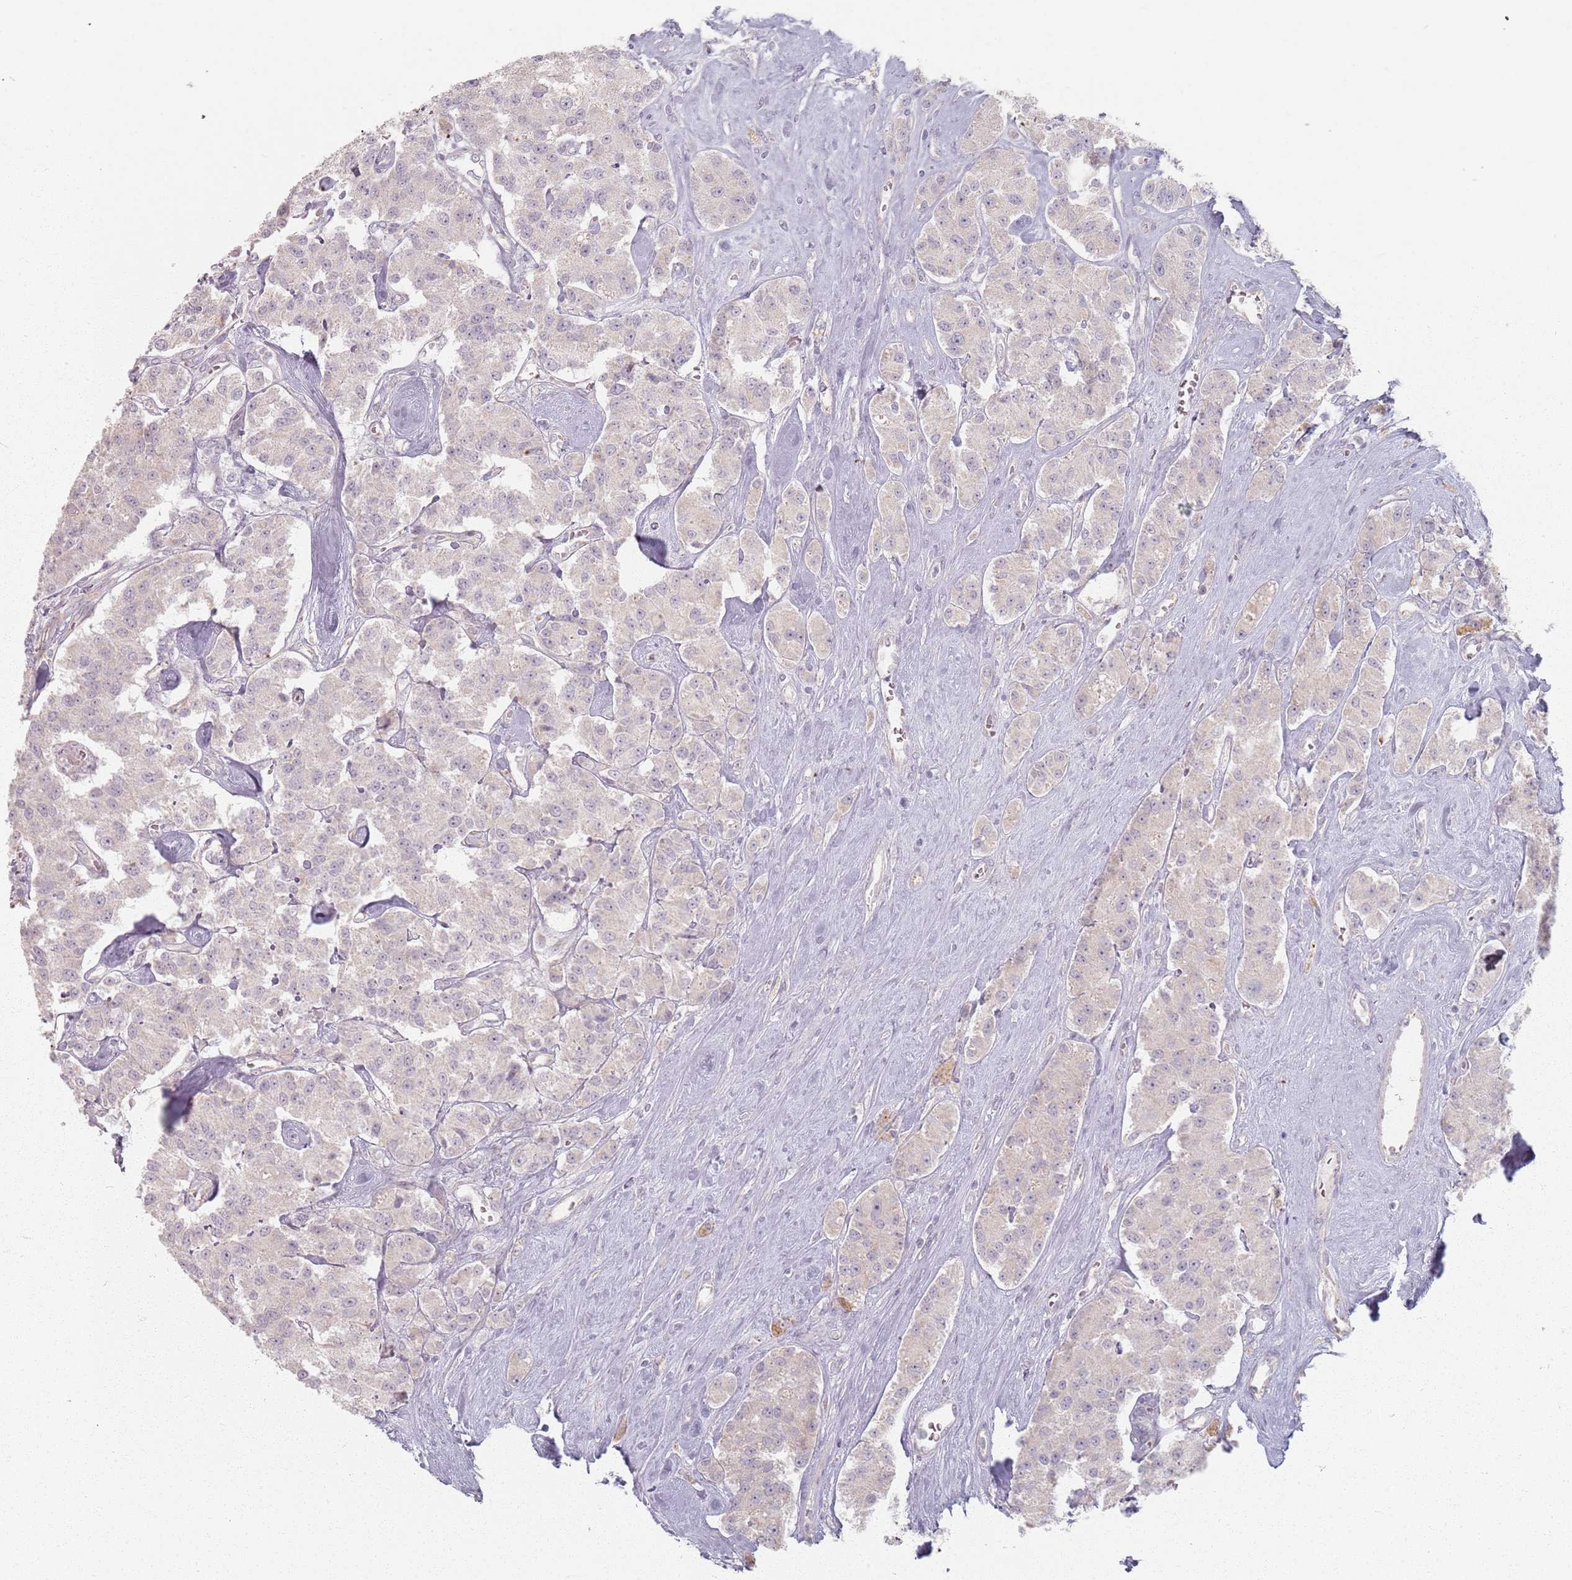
{"staining": {"intensity": "negative", "quantity": "none", "location": "none"}, "tissue": "carcinoid", "cell_type": "Tumor cells", "image_type": "cancer", "snomed": [{"axis": "morphology", "description": "Carcinoid, malignant, NOS"}, {"axis": "topography", "description": "Pancreas"}], "caption": "An immunohistochemistry (IHC) histopathology image of carcinoid is shown. There is no staining in tumor cells of carcinoid.", "gene": "PKD2L2", "patient": {"sex": "male", "age": 41}}